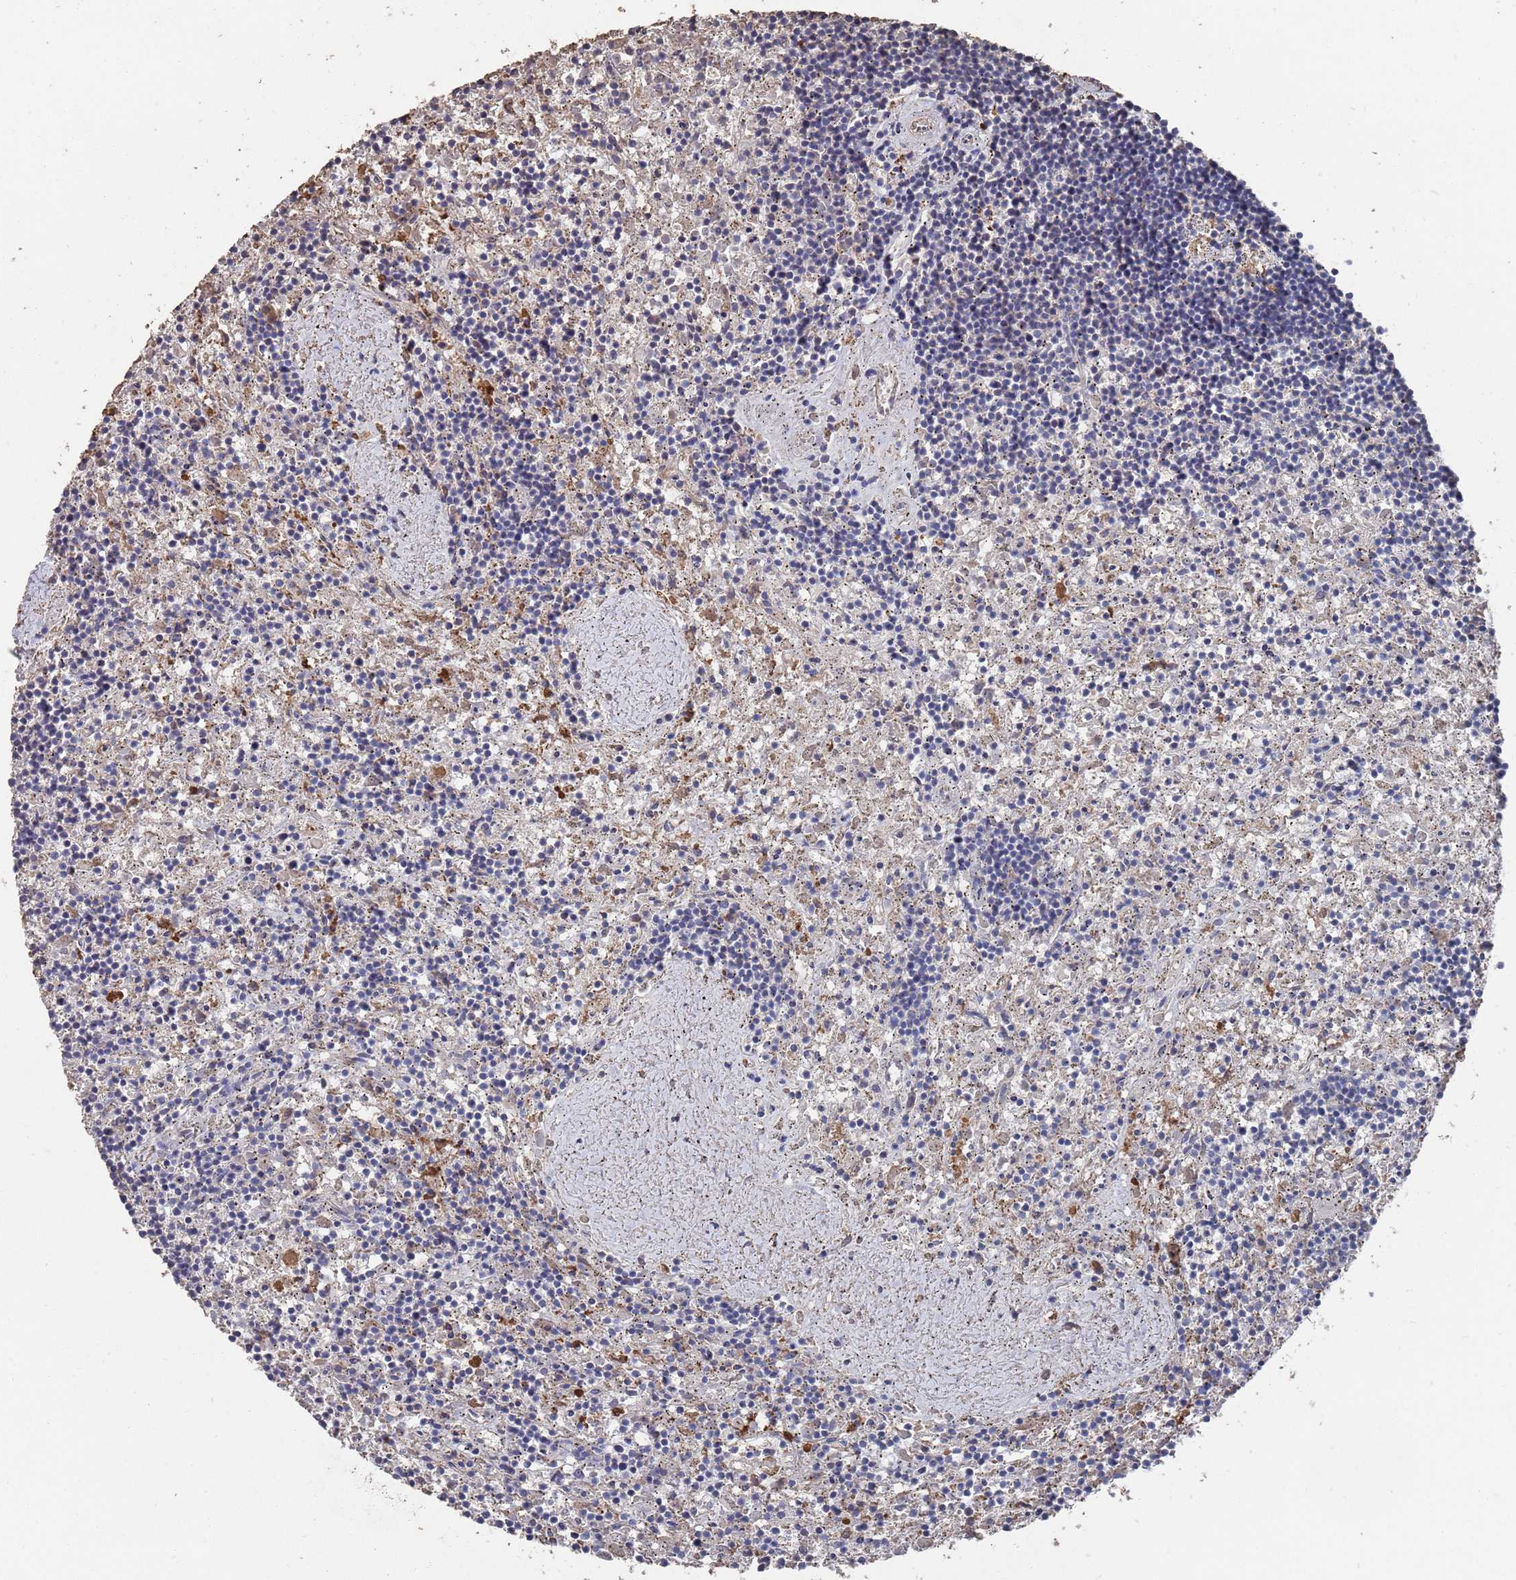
{"staining": {"intensity": "negative", "quantity": "none", "location": "none"}, "tissue": "lymphoma", "cell_type": "Tumor cells", "image_type": "cancer", "snomed": [{"axis": "morphology", "description": "Malignant lymphoma, non-Hodgkin's type, Low grade"}, {"axis": "topography", "description": "Spleen"}], "caption": "DAB immunohistochemical staining of human malignant lymphoma, non-Hodgkin's type (low-grade) exhibits no significant staining in tumor cells.", "gene": "BTBD18", "patient": {"sex": "male", "age": 76}}